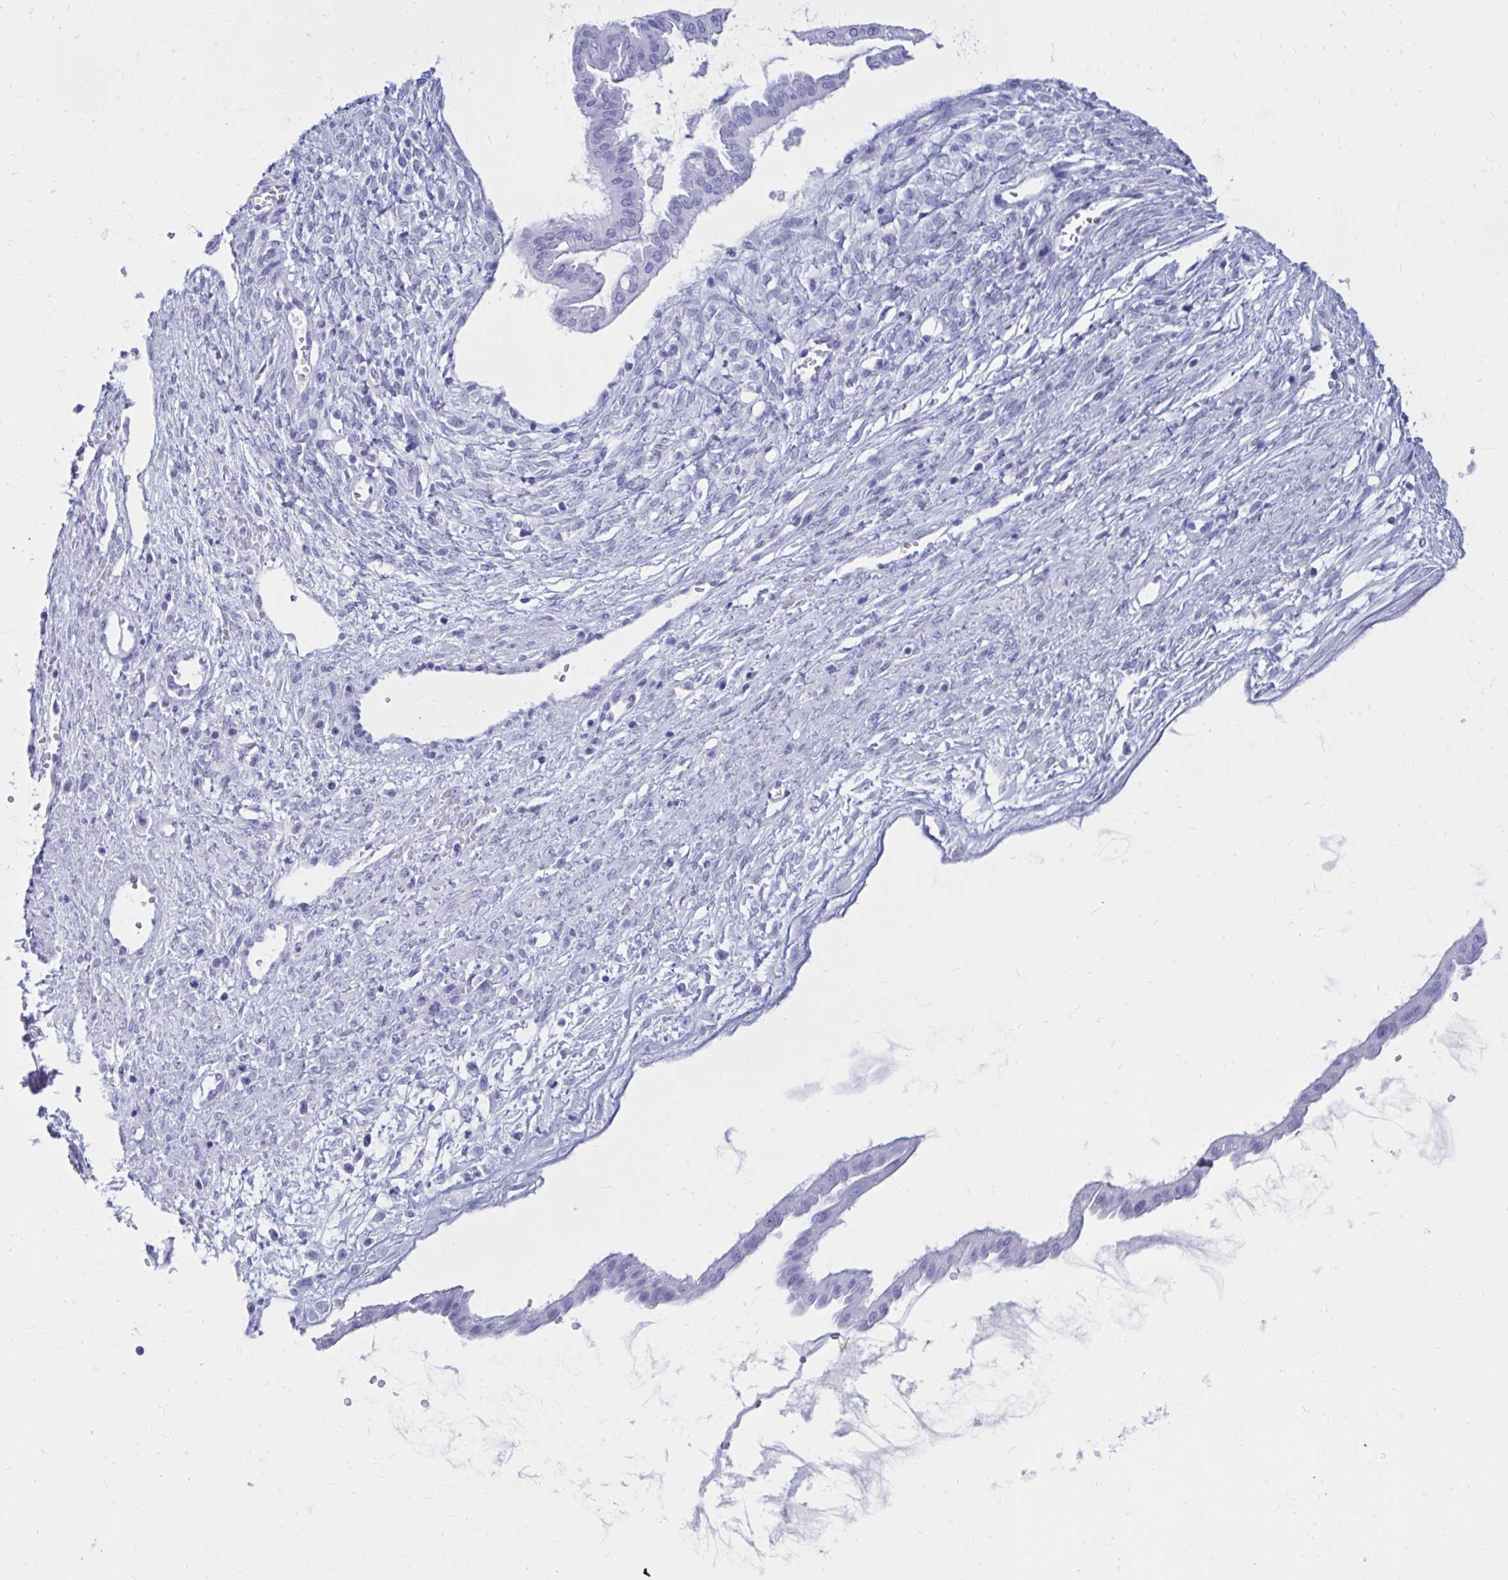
{"staining": {"intensity": "negative", "quantity": "none", "location": "none"}, "tissue": "ovarian cancer", "cell_type": "Tumor cells", "image_type": "cancer", "snomed": [{"axis": "morphology", "description": "Cystadenocarcinoma, mucinous, NOS"}, {"axis": "topography", "description": "Ovary"}], "caption": "Tumor cells show no significant protein staining in ovarian cancer.", "gene": "OR10R2", "patient": {"sex": "female", "age": 73}}